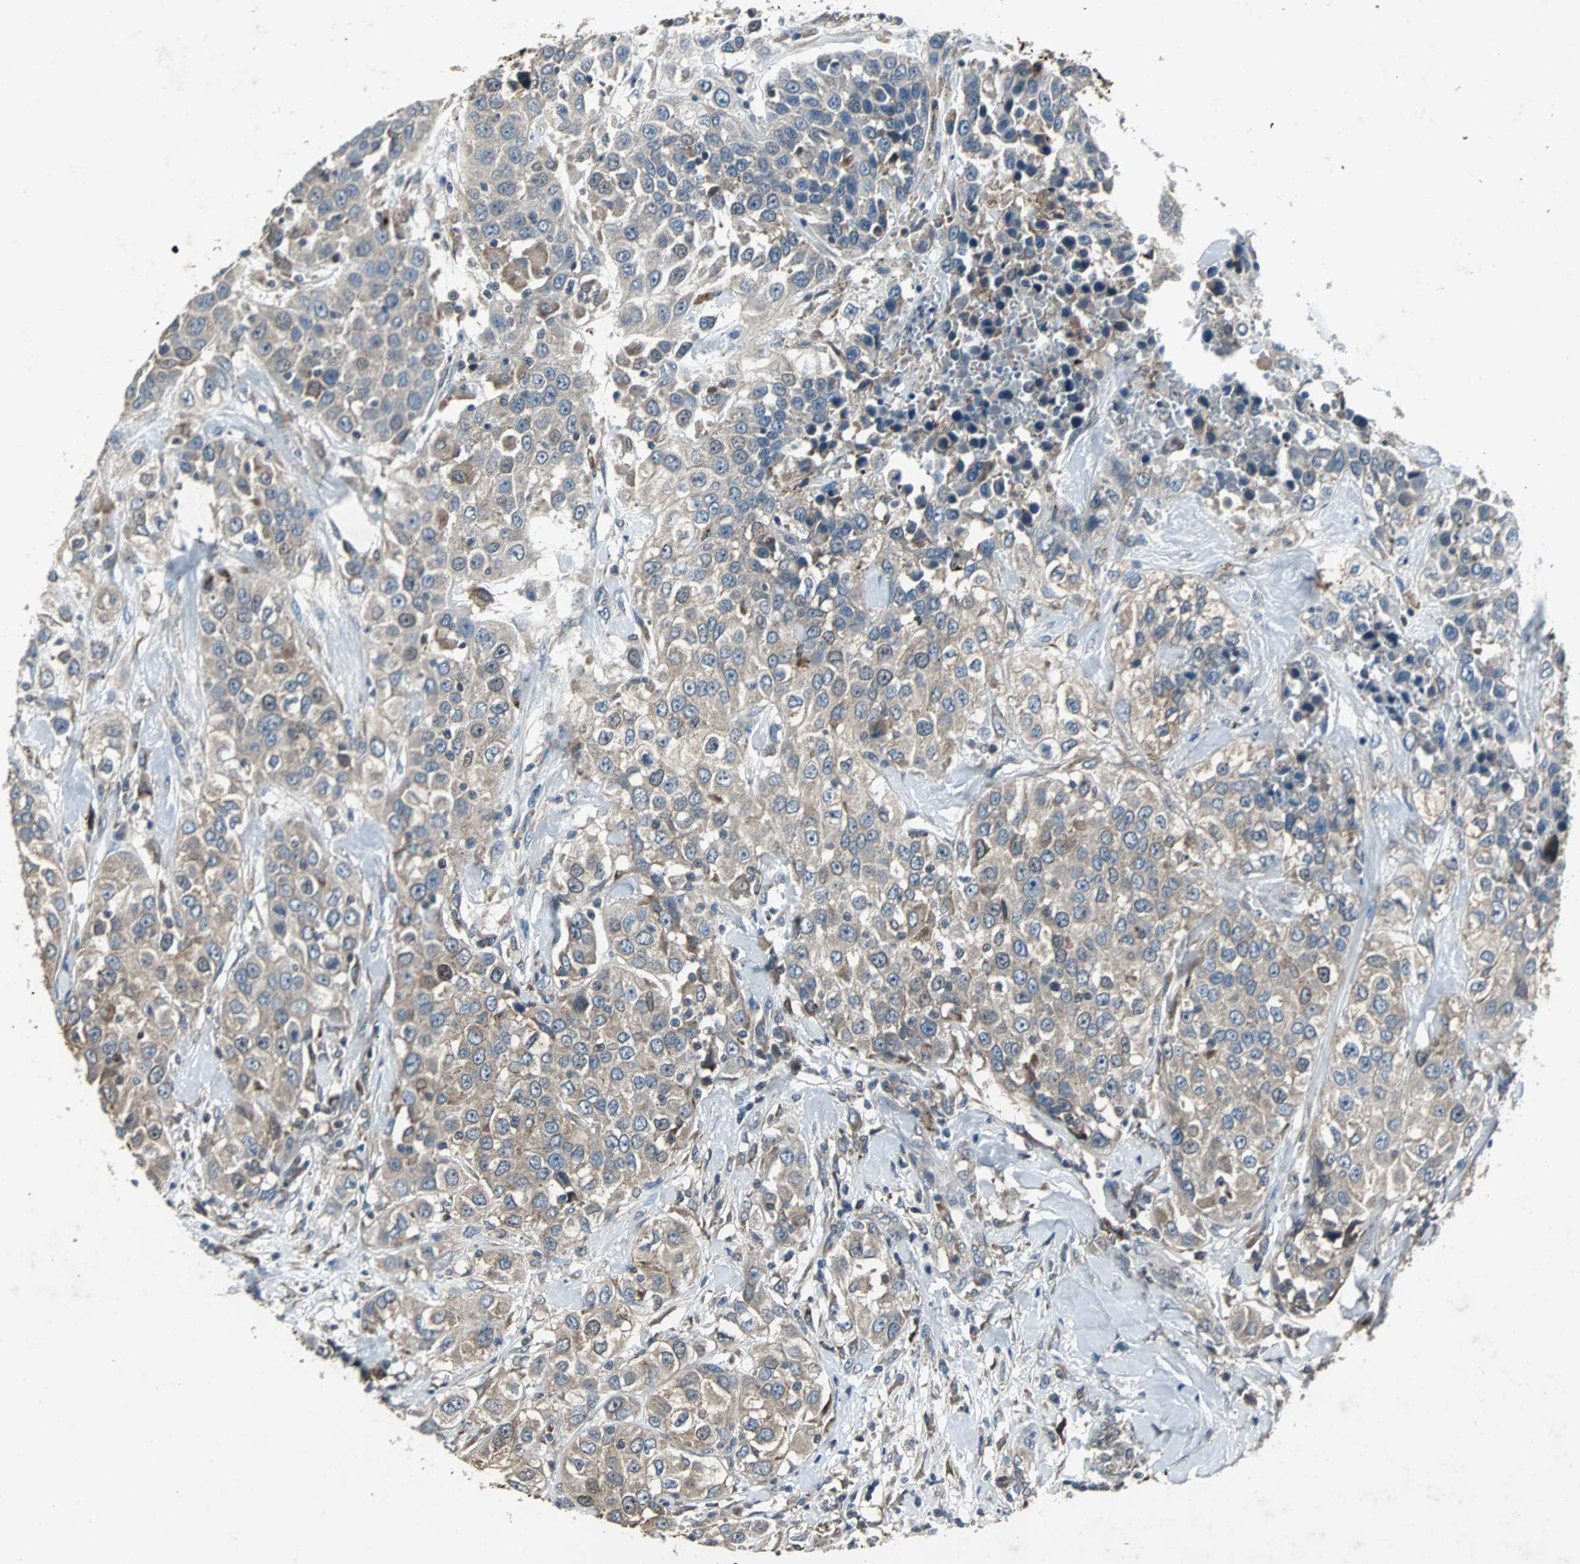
{"staining": {"intensity": "moderate", "quantity": ">75%", "location": "cytoplasmic/membranous"}, "tissue": "urothelial cancer", "cell_type": "Tumor cells", "image_type": "cancer", "snomed": [{"axis": "morphology", "description": "Urothelial carcinoma, High grade"}, {"axis": "topography", "description": "Urinary bladder"}], "caption": "A high-resolution histopathology image shows IHC staining of urothelial carcinoma (high-grade), which shows moderate cytoplasmic/membranous positivity in about >75% of tumor cells.", "gene": "SOS1", "patient": {"sex": "female", "age": 80}}